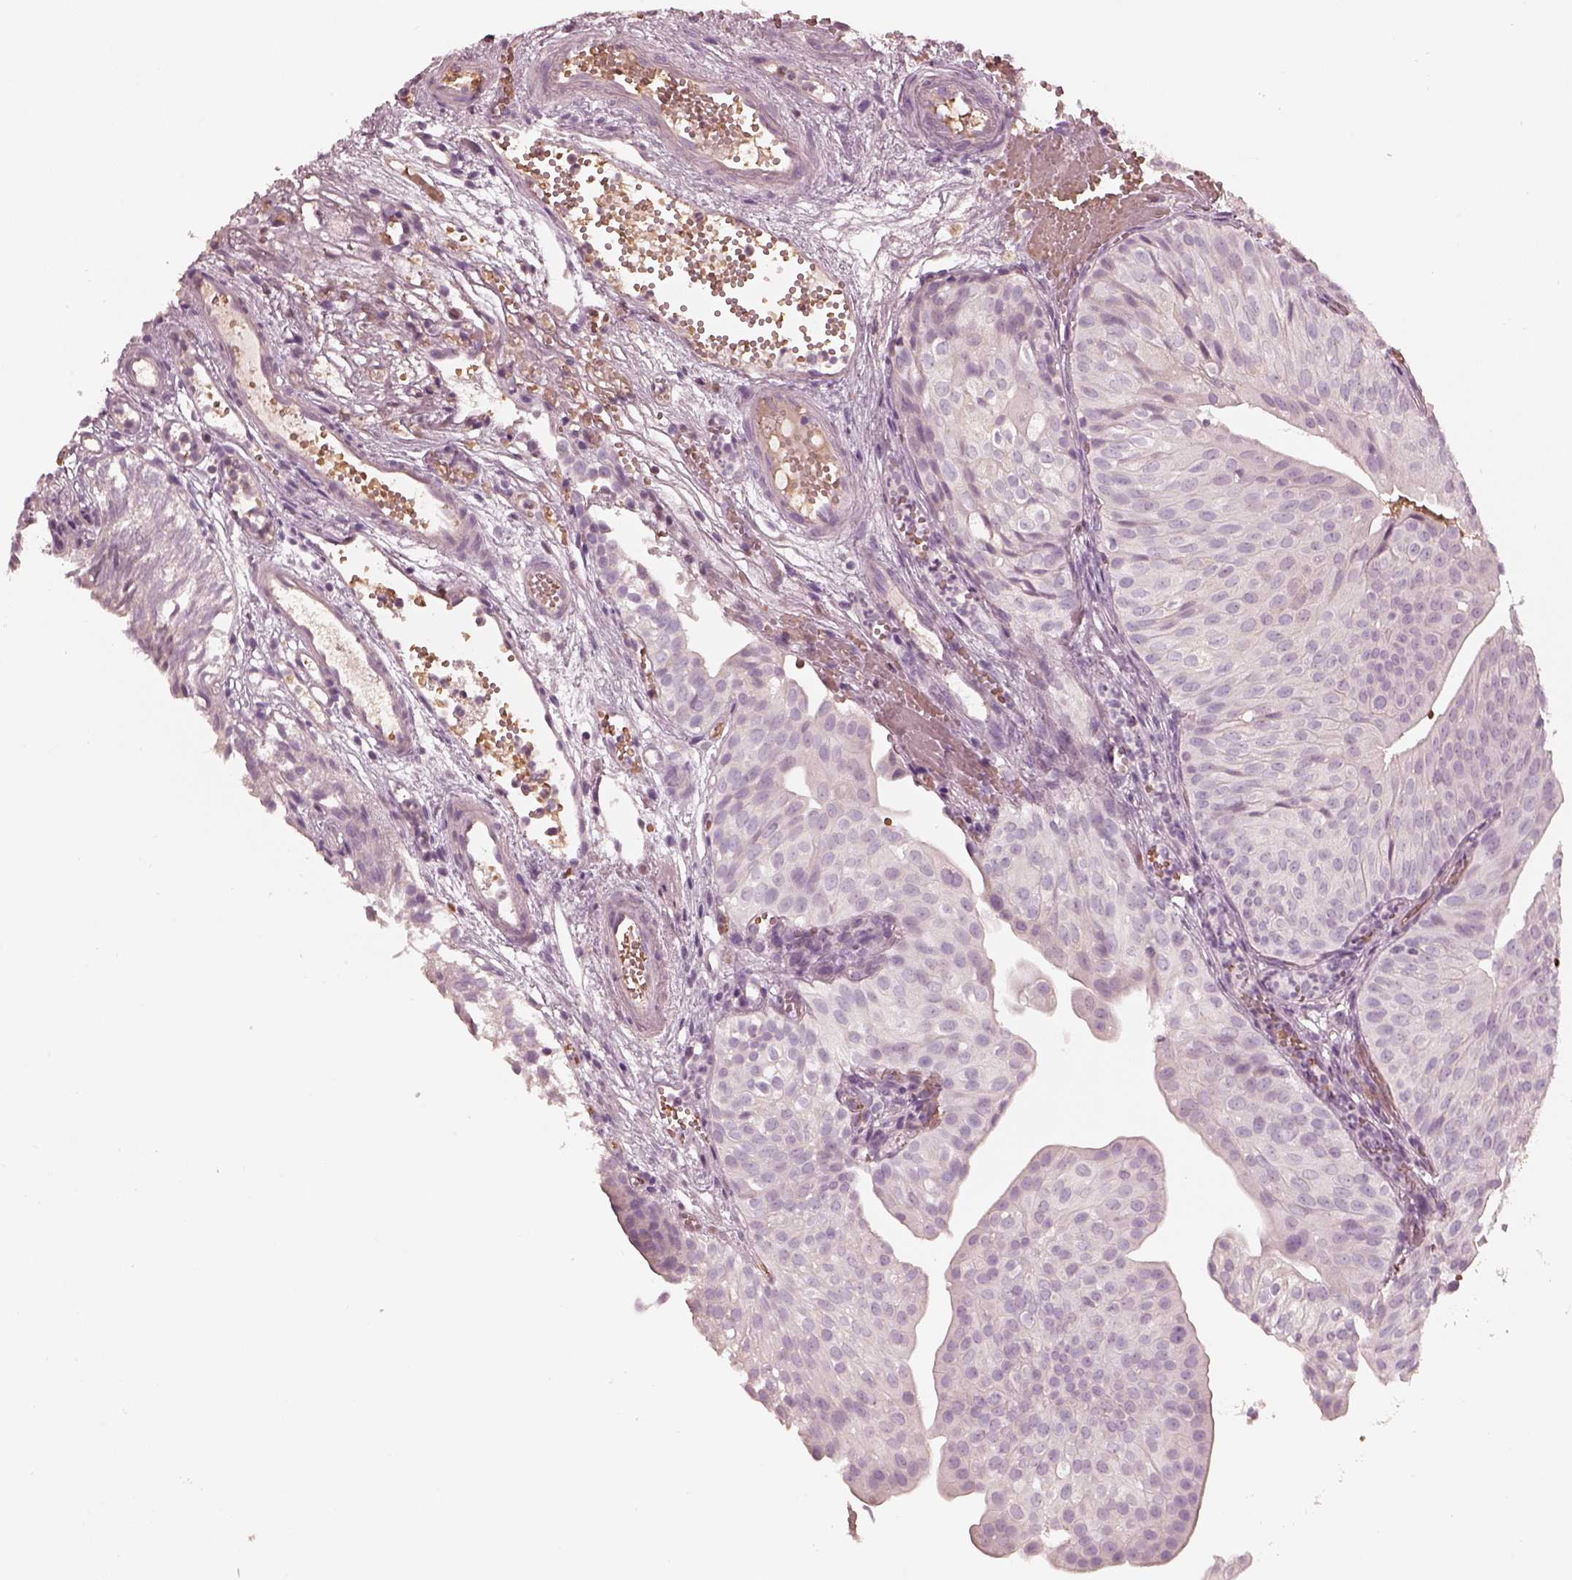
{"staining": {"intensity": "negative", "quantity": "none", "location": "none"}, "tissue": "urothelial cancer", "cell_type": "Tumor cells", "image_type": "cancer", "snomed": [{"axis": "morphology", "description": "Urothelial carcinoma, Low grade"}, {"axis": "topography", "description": "Urinary bladder"}], "caption": "Low-grade urothelial carcinoma stained for a protein using immunohistochemistry (IHC) shows no positivity tumor cells.", "gene": "ANKLE1", "patient": {"sex": "male", "age": 72}}